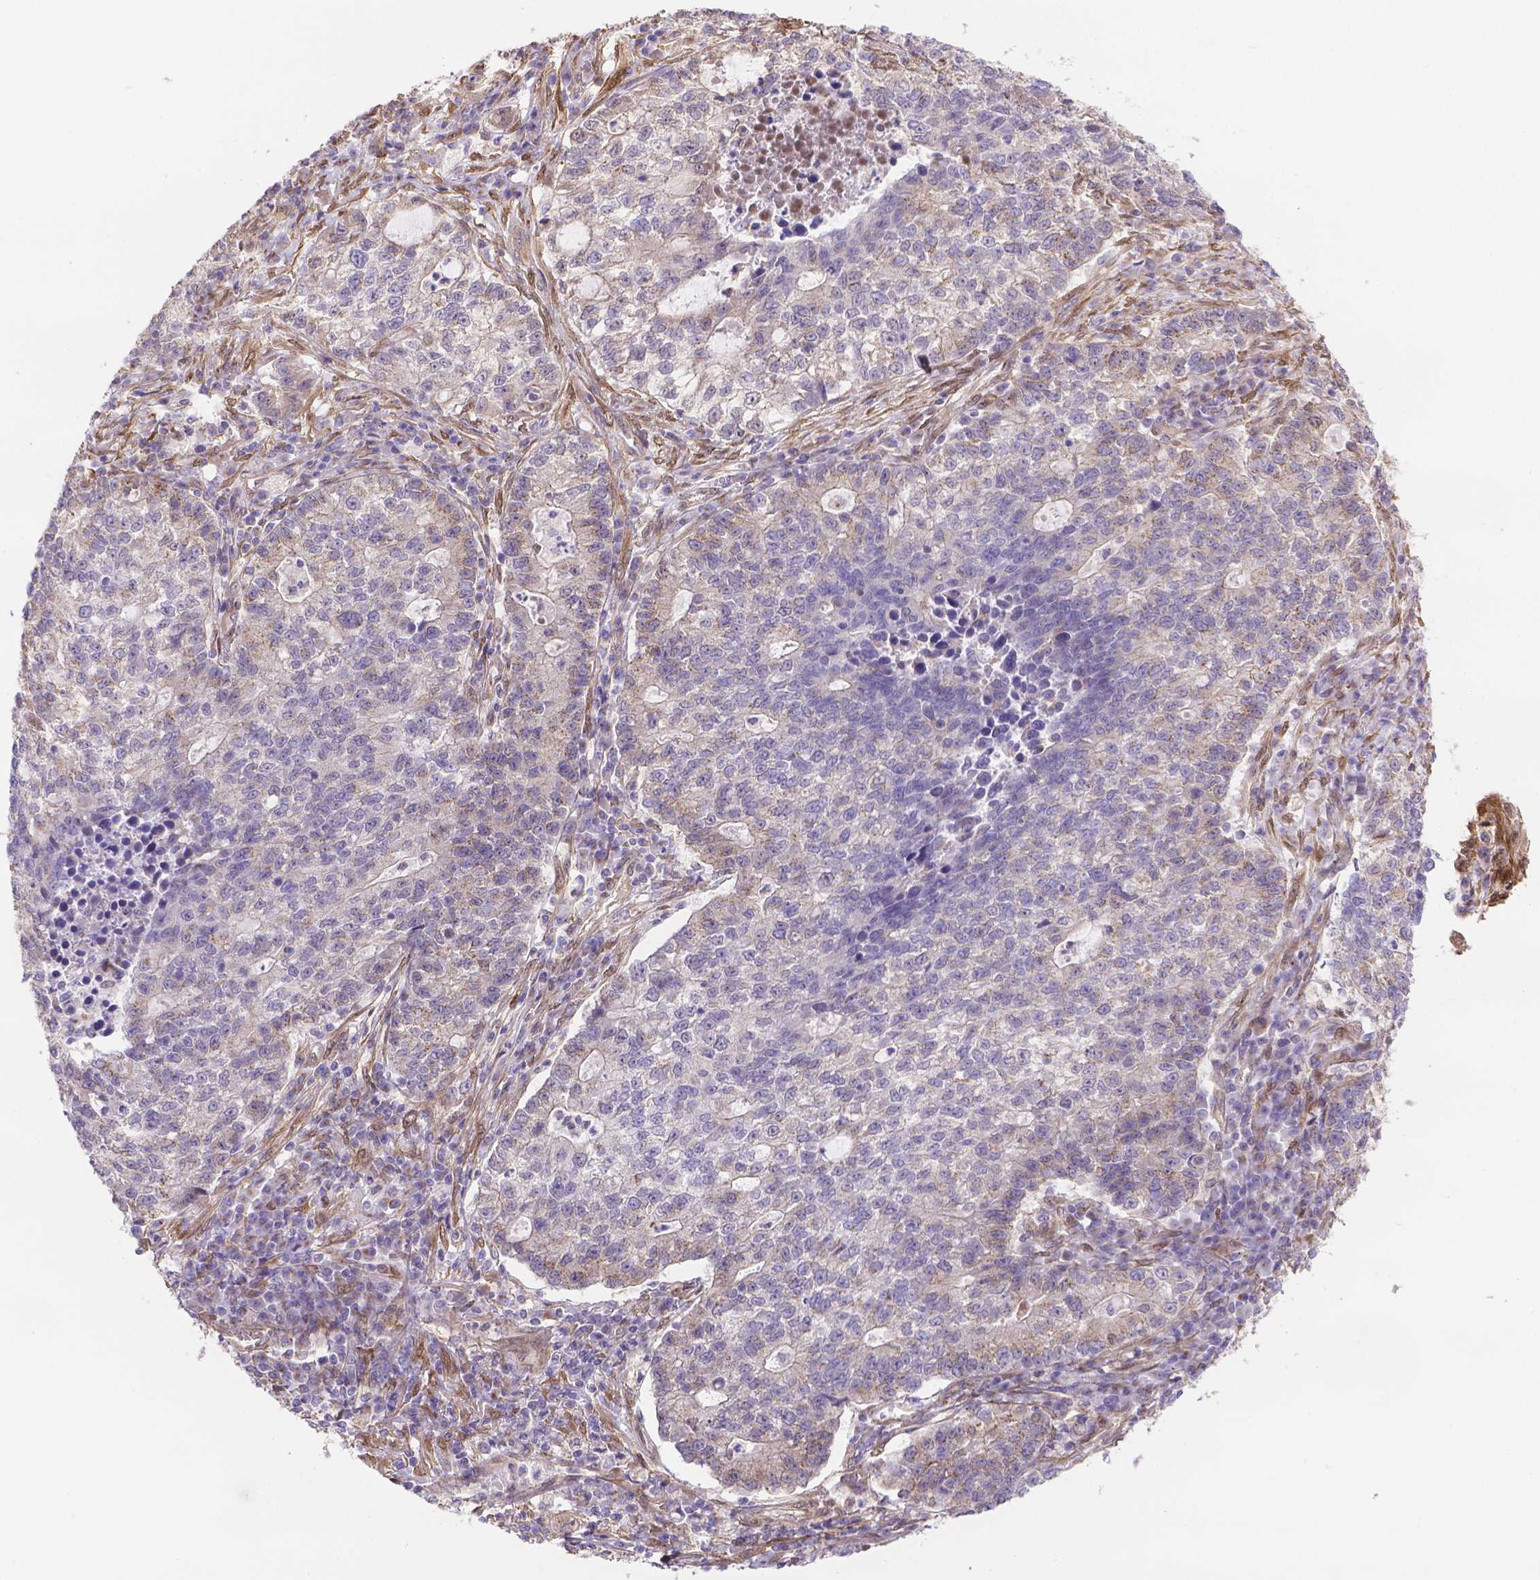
{"staining": {"intensity": "negative", "quantity": "none", "location": "none"}, "tissue": "lung cancer", "cell_type": "Tumor cells", "image_type": "cancer", "snomed": [{"axis": "morphology", "description": "Adenocarcinoma, NOS"}, {"axis": "topography", "description": "Lung"}], "caption": "Immunohistochemistry micrograph of adenocarcinoma (lung) stained for a protein (brown), which shows no expression in tumor cells.", "gene": "YAP1", "patient": {"sex": "male", "age": 57}}